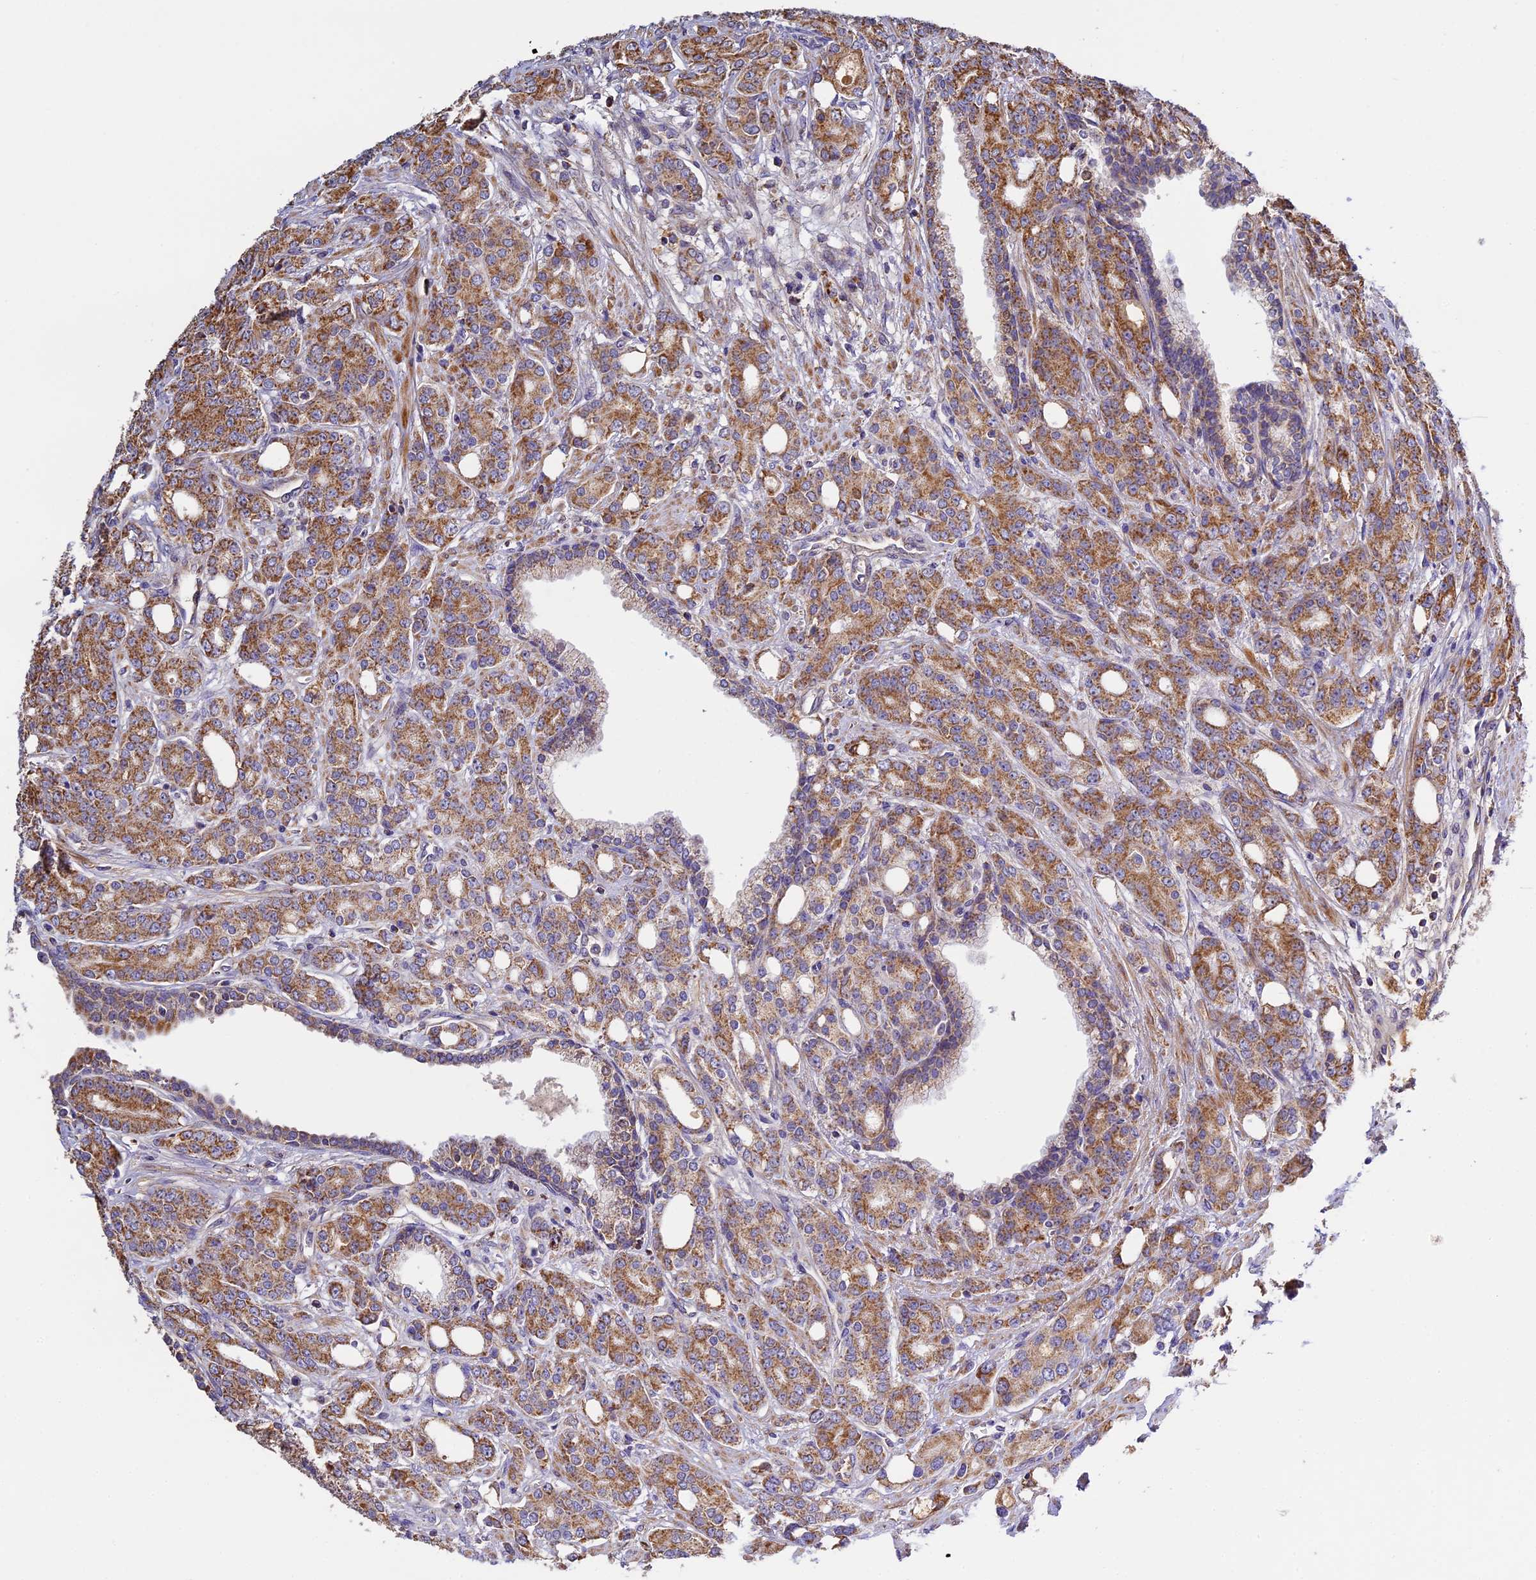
{"staining": {"intensity": "moderate", "quantity": ">75%", "location": "cytoplasmic/membranous"}, "tissue": "prostate cancer", "cell_type": "Tumor cells", "image_type": "cancer", "snomed": [{"axis": "morphology", "description": "Adenocarcinoma, High grade"}, {"axis": "topography", "description": "Prostate"}], "caption": "Protein expression analysis of human prostate high-grade adenocarcinoma reveals moderate cytoplasmic/membranous expression in about >75% of tumor cells.", "gene": "OCEL1", "patient": {"sex": "male", "age": 62}}